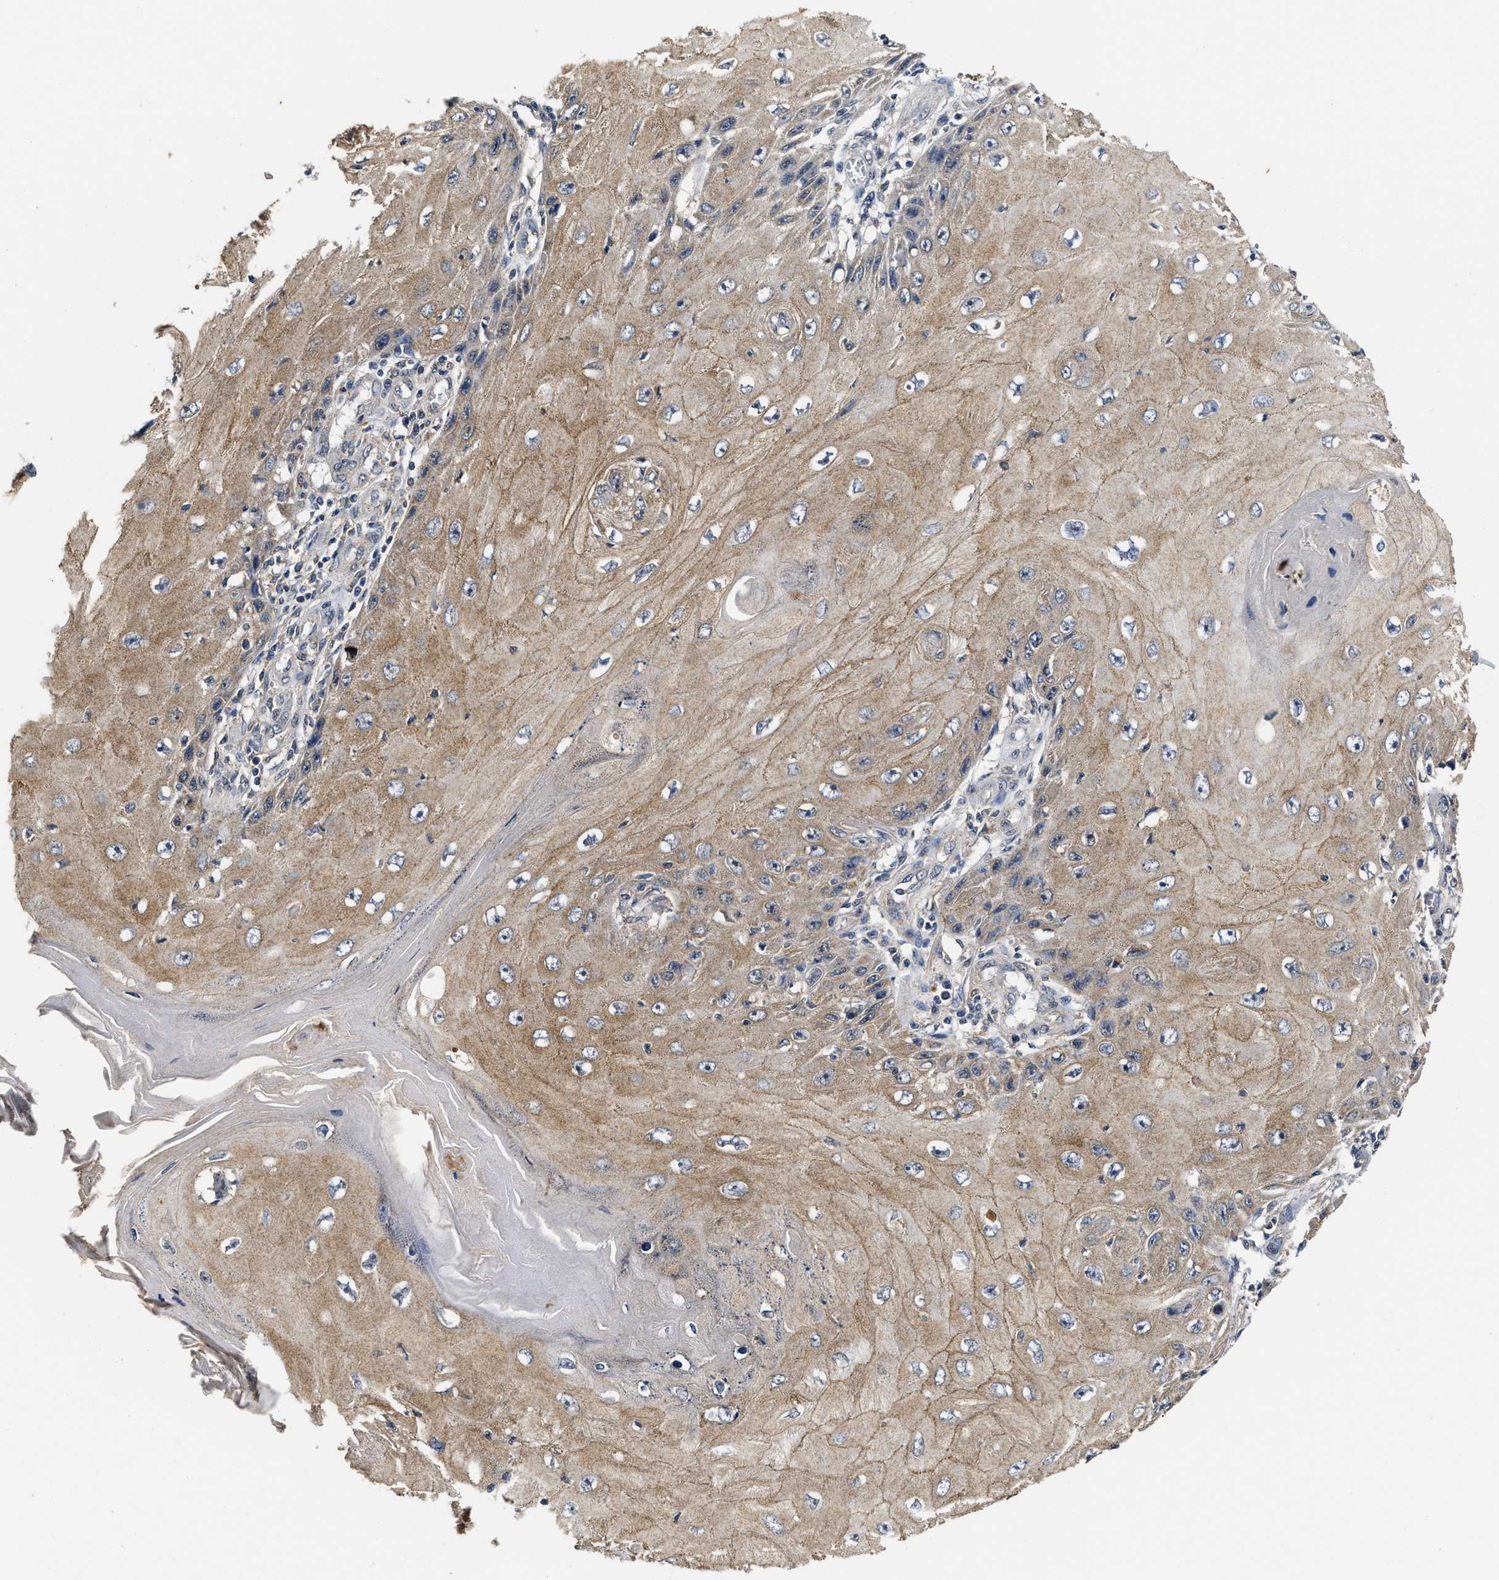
{"staining": {"intensity": "moderate", "quantity": "25%-75%", "location": "cytoplasmic/membranous"}, "tissue": "skin cancer", "cell_type": "Tumor cells", "image_type": "cancer", "snomed": [{"axis": "morphology", "description": "Squamous cell carcinoma, NOS"}, {"axis": "topography", "description": "Skin"}], "caption": "Protein staining of skin cancer tissue reveals moderate cytoplasmic/membranous expression in approximately 25%-75% of tumor cells. Nuclei are stained in blue.", "gene": "CTNNA1", "patient": {"sex": "female", "age": 73}}